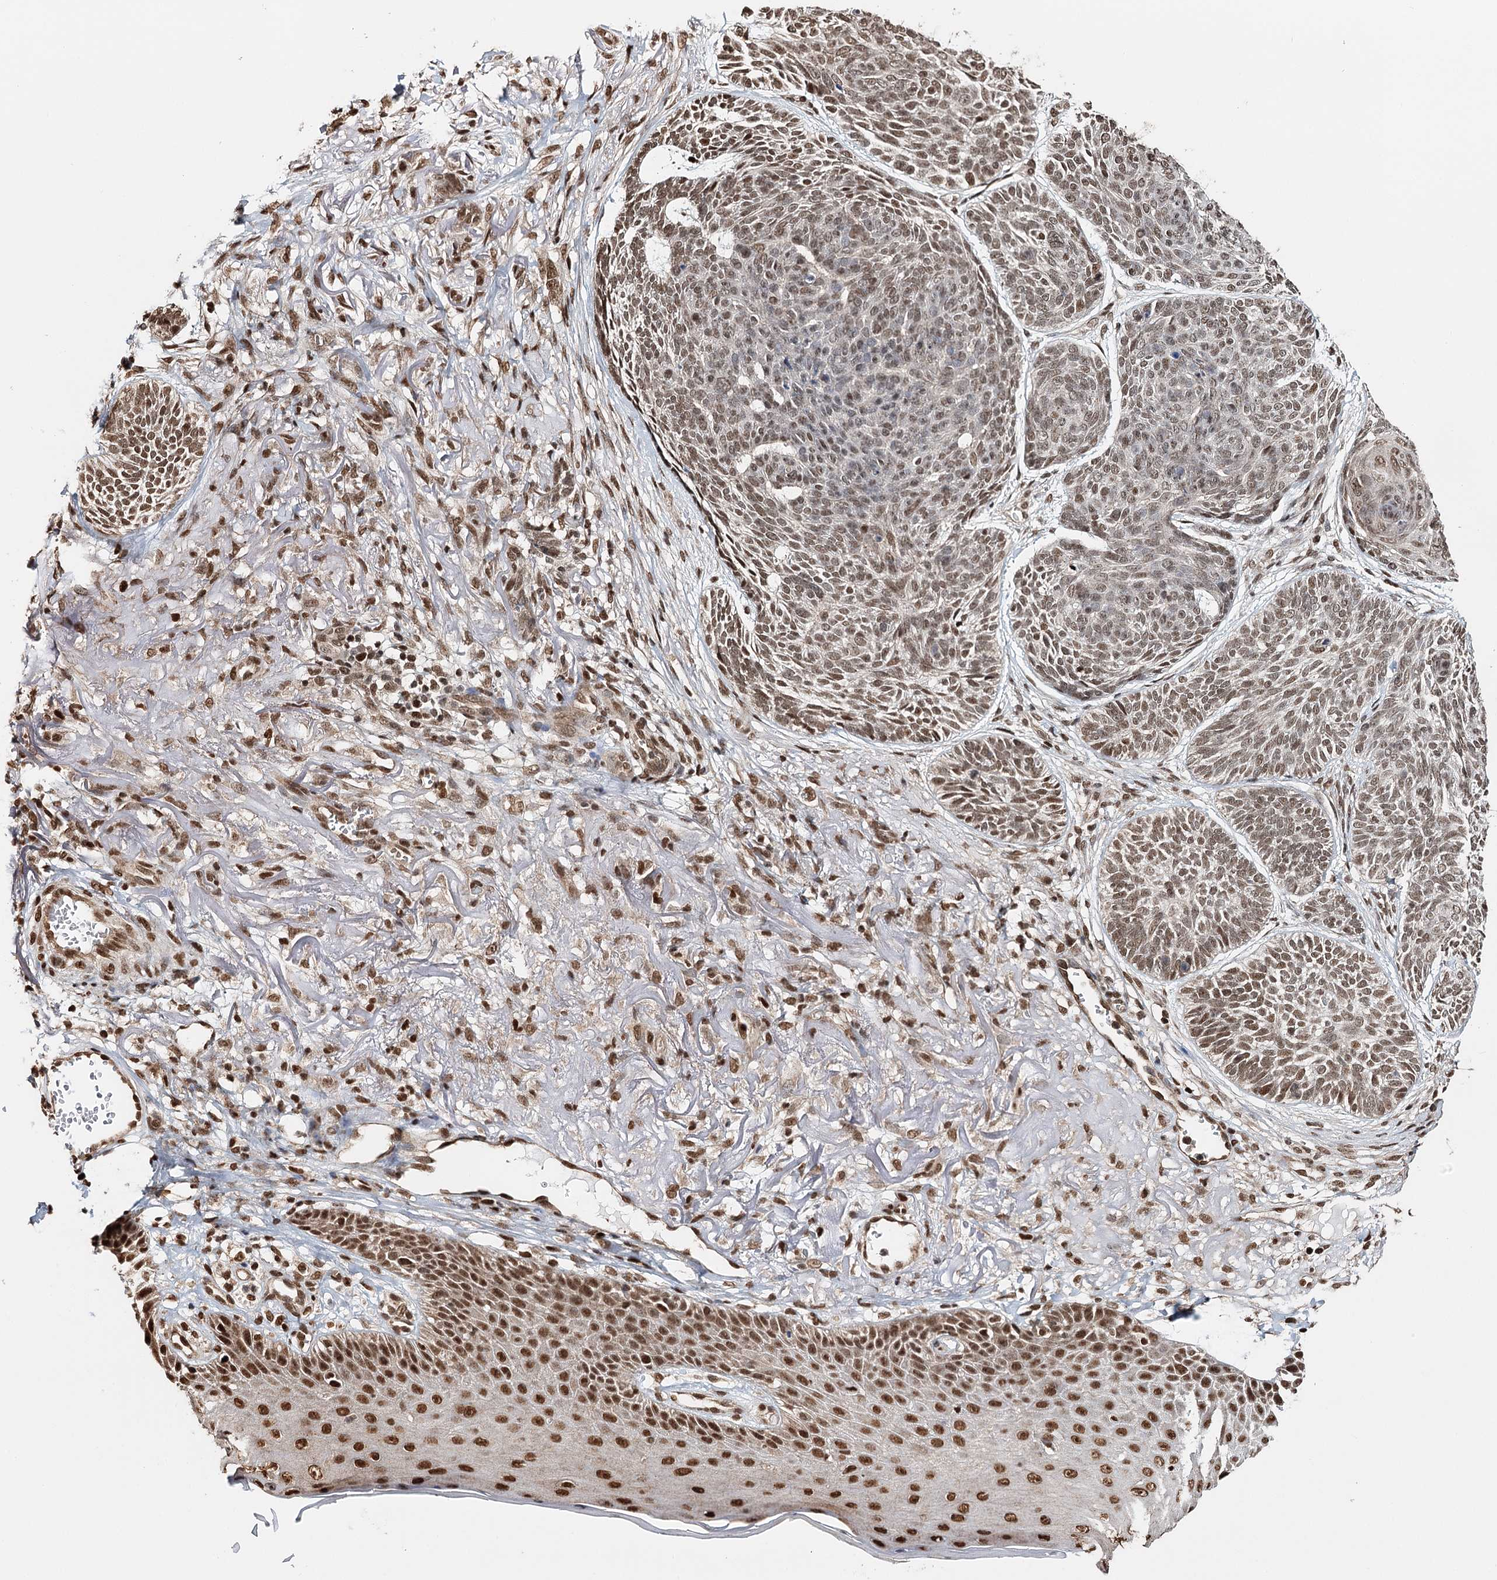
{"staining": {"intensity": "moderate", "quantity": ">75%", "location": "nuclear"}, "tissue": "skin cancer", "cell_type": "Tumor cells", "image_type": "cancer", "snomed": [{"axis": "morphology", "description": "Normal tissue, NOS"}, {"axis": "morphology", "description": "Basal cell carcinoma"}, {"axis": "topography", "description": "Skin"}], "caption": "Basal cell carcinoma (skin) tissue reveals moderate nuclear staining in about >75% of tumor cells", "gene": "RPS27A", "patient": {"sex": "male", "age": 66}}